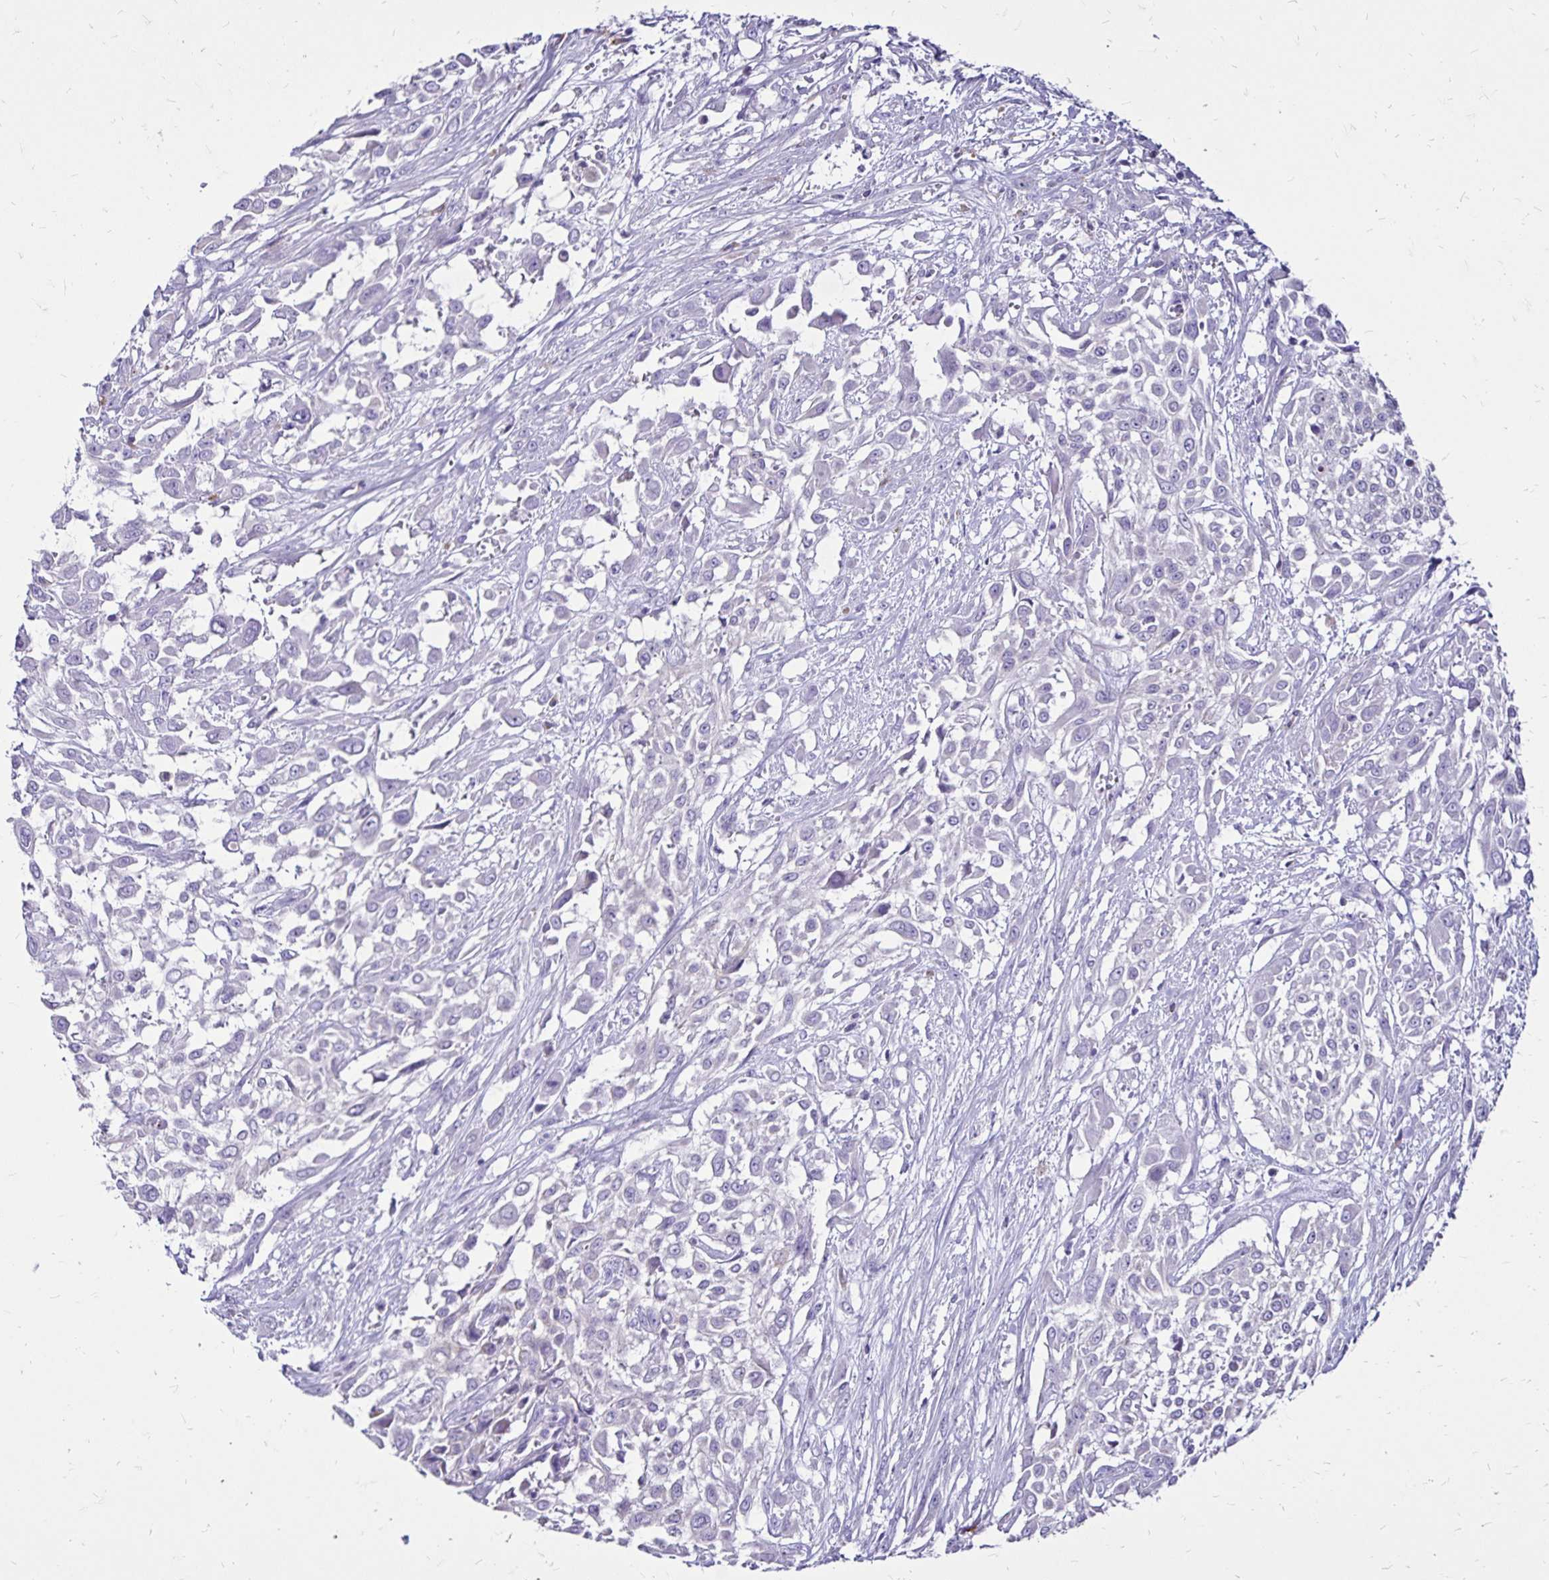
{"staining": {"intensity": "negative", "quantity": "none", "location": "none"}, "tissue": "urothelial cancer", "cell_type": "Tumor cells", "image_type": "cancer", "snomed": [{"axis": "morphology", "description": "Urothelial carcinoma, High grade"}, {"axis": "topography", "description": "Urinary bladder"}], "caption": "An IHC image of urothelial carcinoma (high-grade) is shown. There is no staining in tumor cells of urothelial carcinoma (high-grade). Brightfield microscopy of immunohistochemistry stained with DAB (brown) and hematoxylin (blue), captured at high magnification.", "gene": "EVPL", "patient": {"sex": "male", "age": 57}}